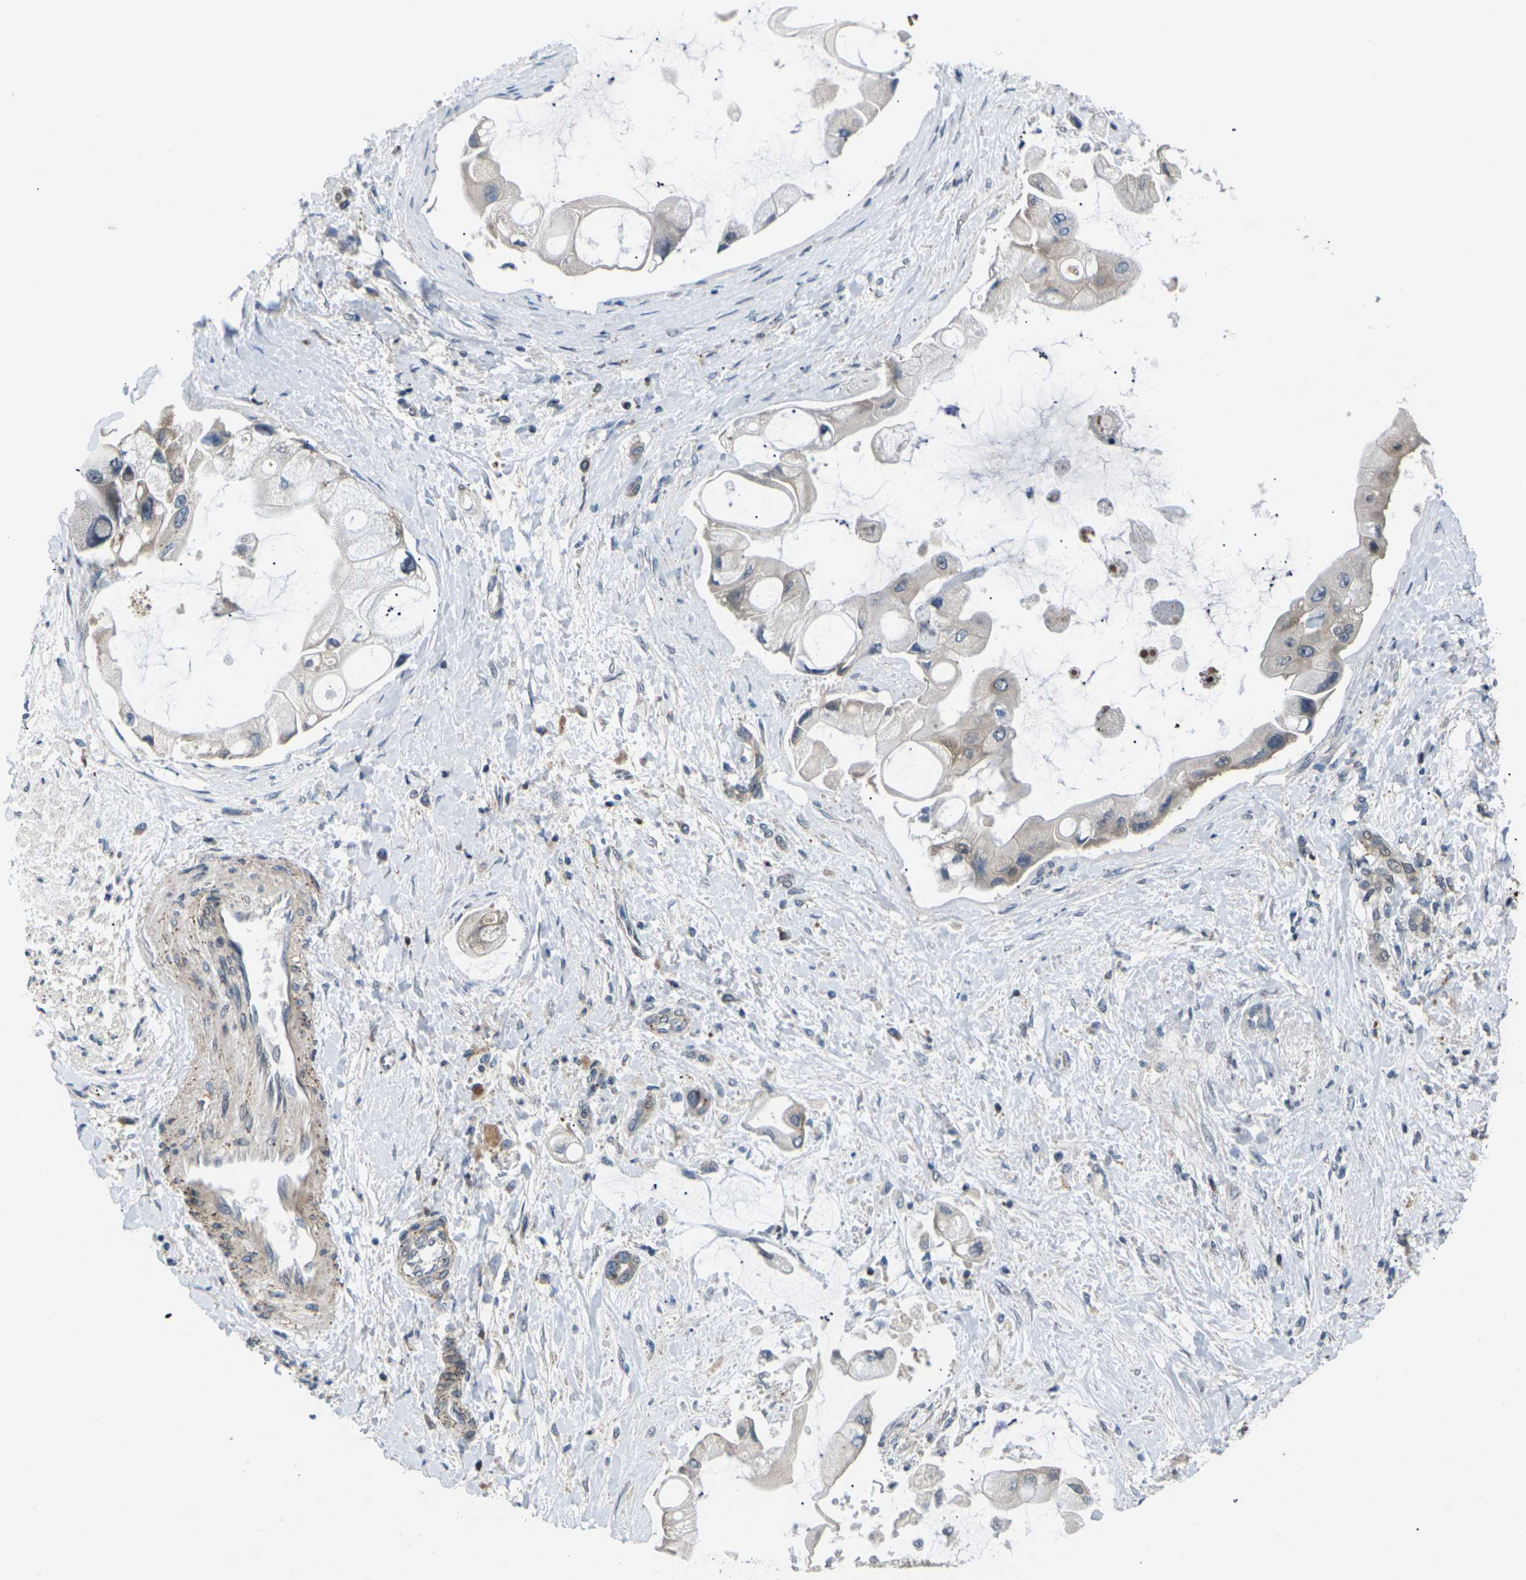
{"staining": {"intensity": "negative", "quantity": "none", "location": "none"}, "tissue": "liver cancer", "cell_type": "Tumor cells", "image_type": "cancer", "snomed": [{"axis": "morphology", "description": "Cholangiocarcinoma"}, {"axis": "topography", "description": "Liver"}], "caption": "A micrograph of cholangiocarcinoma (liver) stained for a protein demonstrates no brown staining in tumor cells. The staining is performed using DAB (3,3'-diaminobenzidine) brown chromogen with nuclei counter-stained in using hematoxylin.", "gene": "RPS6KA3", "patient": {"sex": "male", "age": 50}}